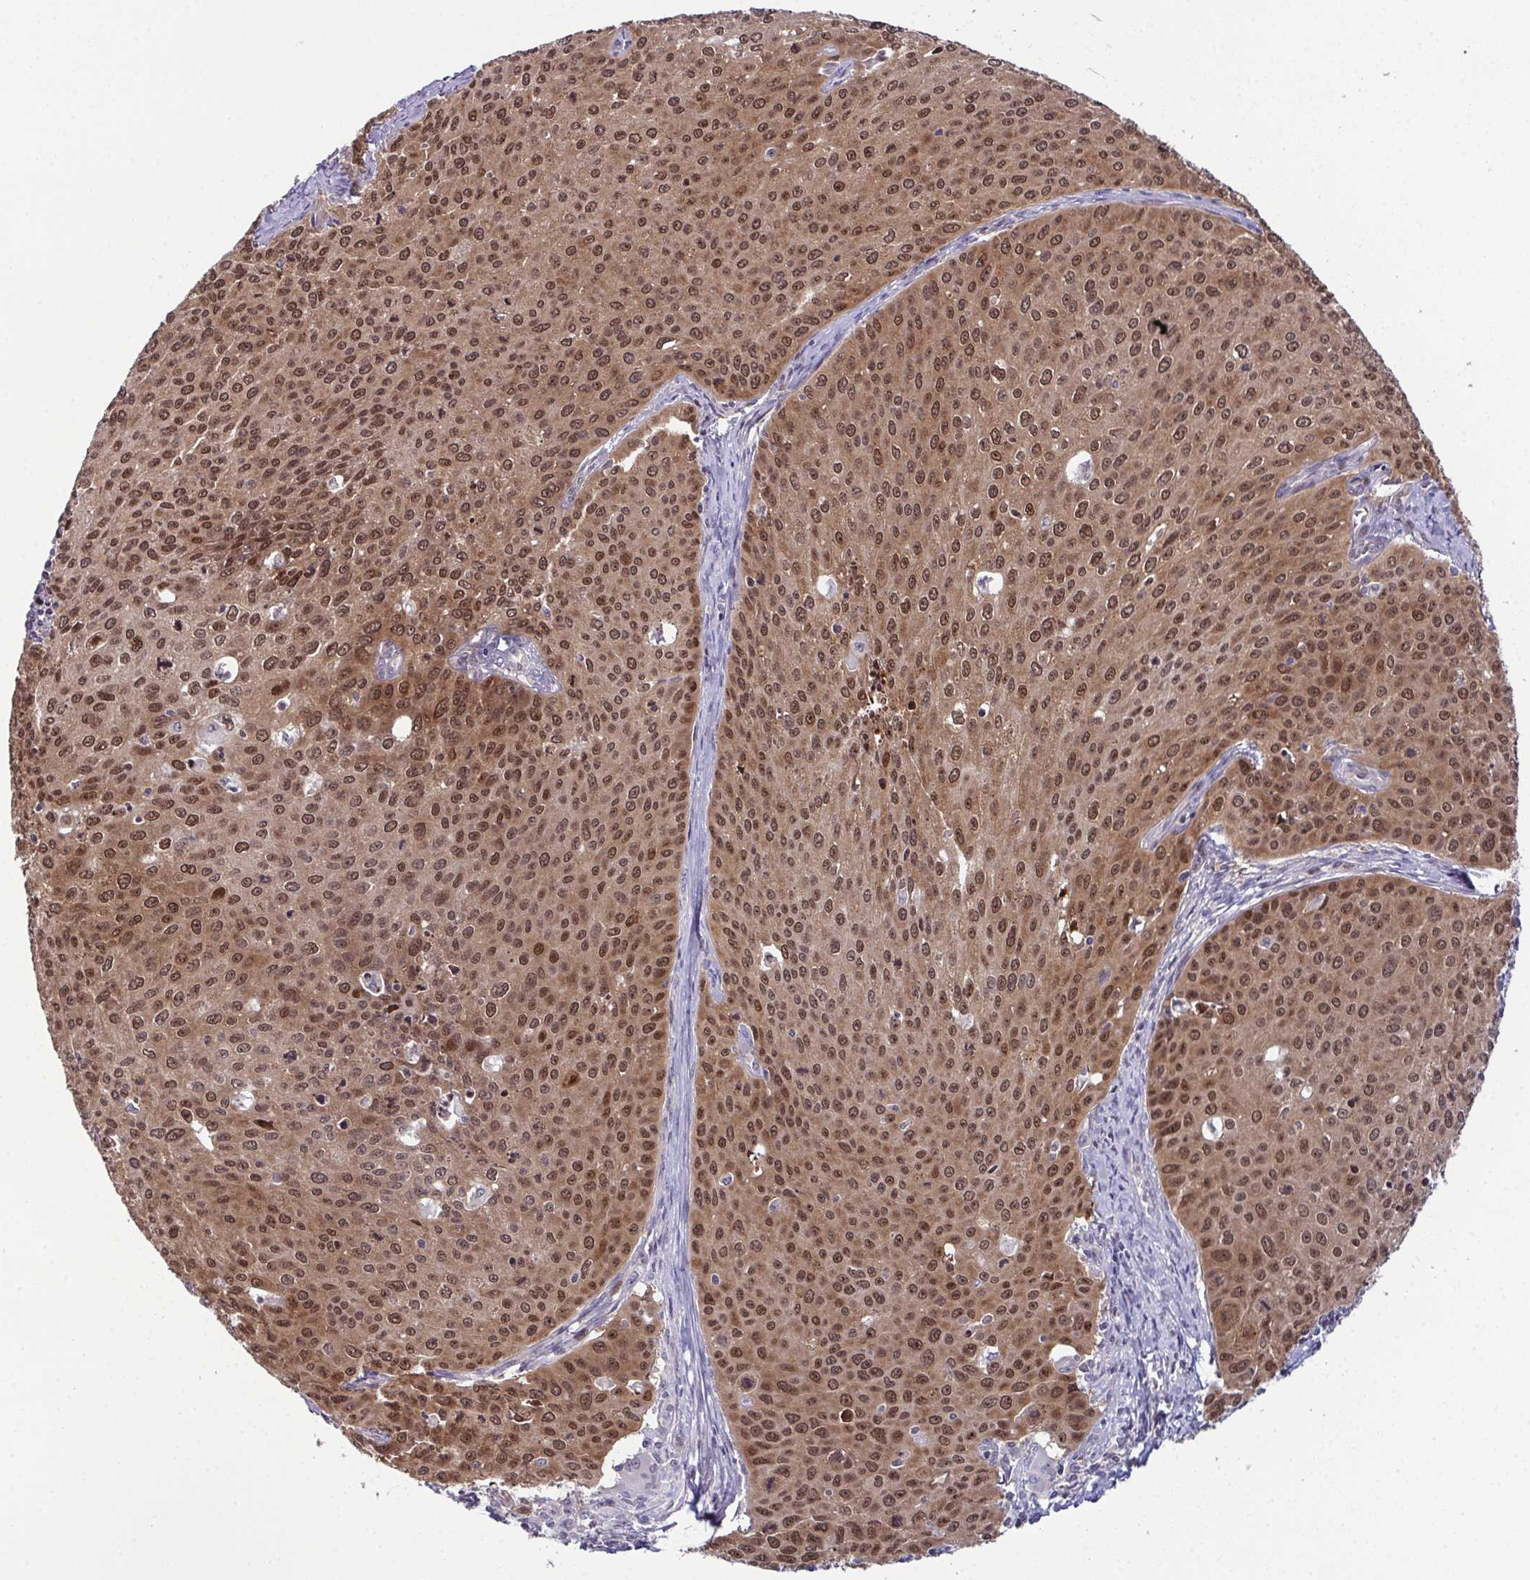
{"staining": {"intensity": "moderate", "quantity": ">75%", "location": "nuclear"}, "tissue": "cervical cancer", "cell_type": "Tumor cells", "image_type": "cancer", "snomed": [{"axis": "morphology", "description": "Squamous cell carcinoma, NOS"}, {"axis": "topography", "description": "Cervix"}], "caption": "Immunohistochemistry (DAB (3,3'-diaminobenzidine)) staining of human squamous cell carcinoma (cervical) reveals moderate nuclear protein positivity in about >75% of tumor cells.", "gene": "DNAJB1", "patient": {"sex": "female", "age": 38}}